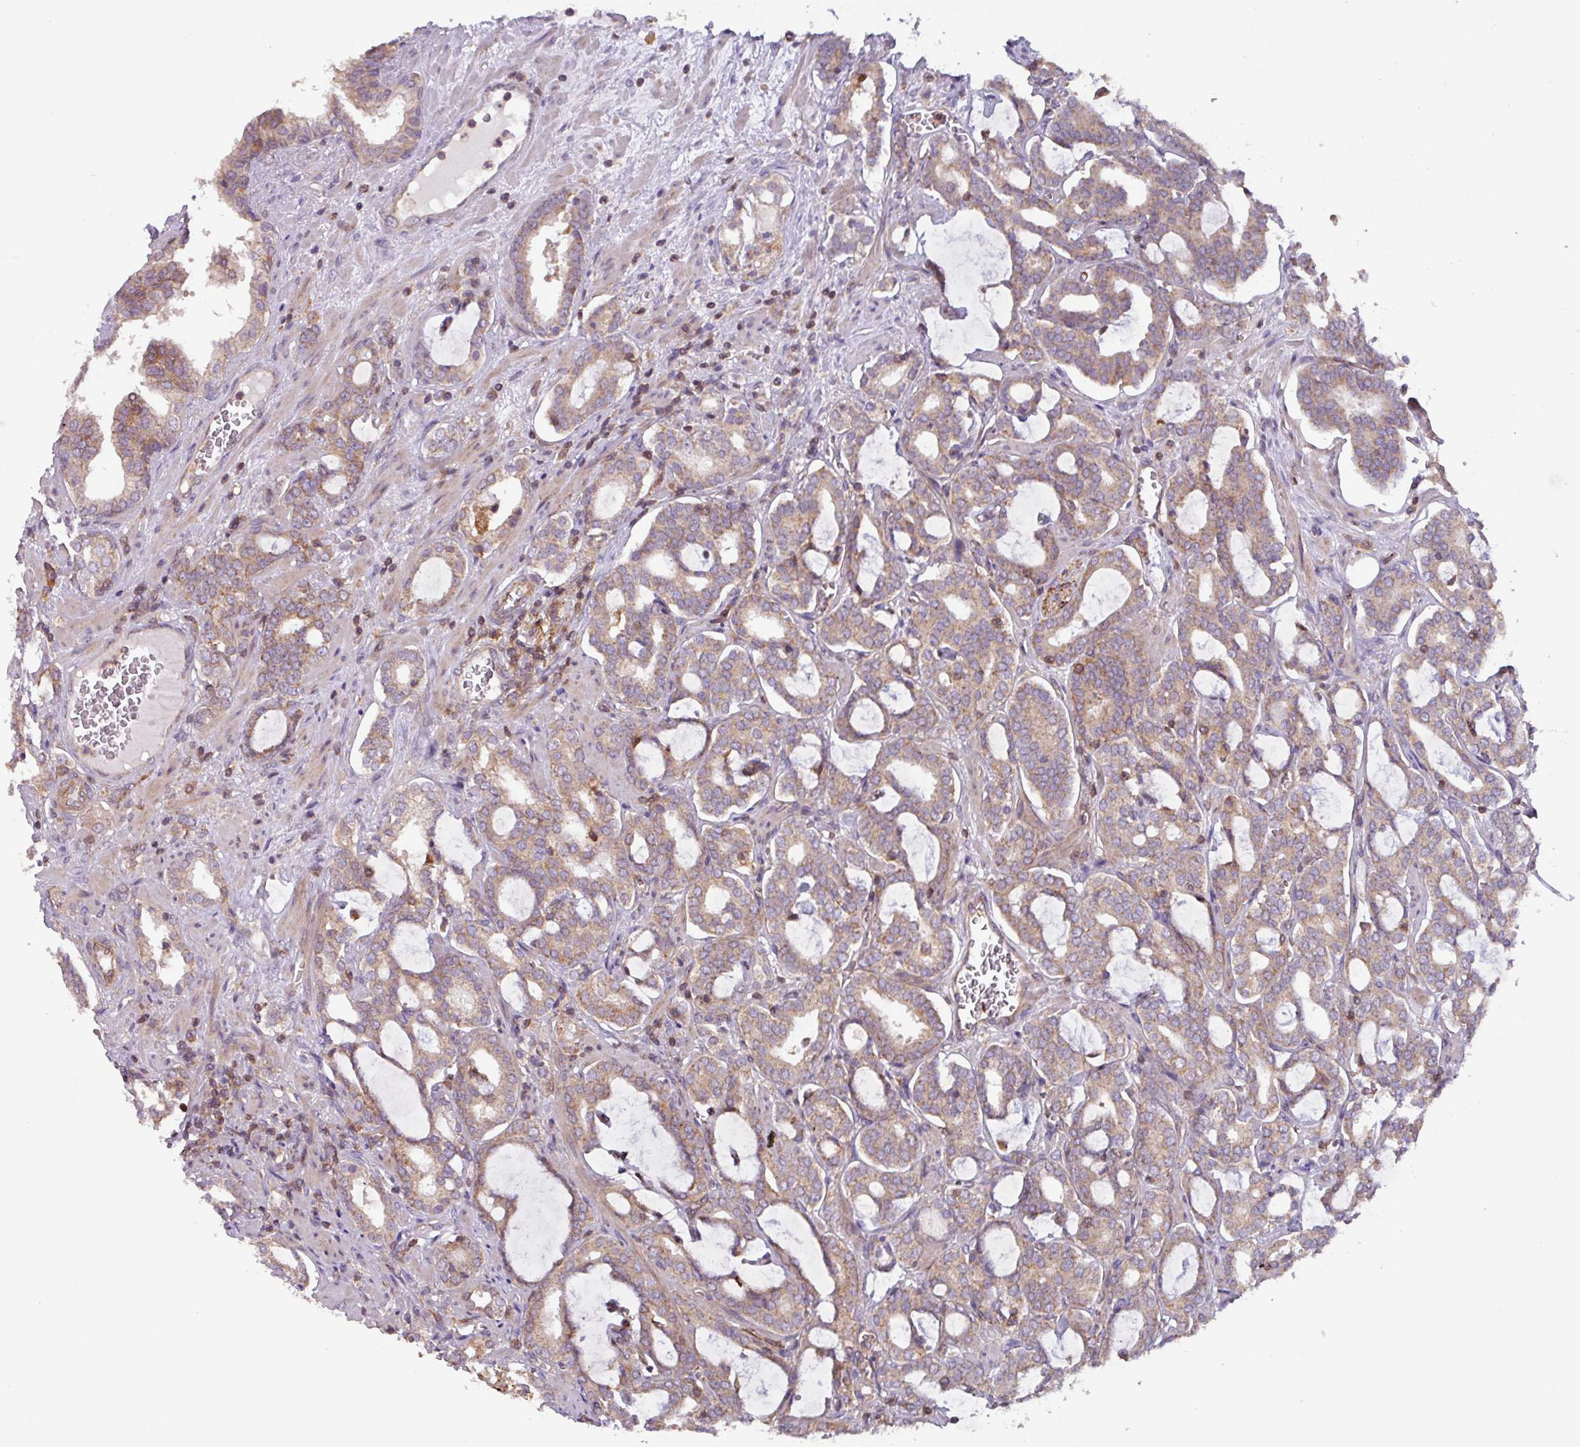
{"staining": {"intensity": "weak", "quantity": ">75%", "location": "cytoplasmic/membranous"}, "tissue": "prostate cancer", "cell_type": "Tumor cells", "image_type": "cancer", "snomed": [{"axis": "morphology", "description": "Adenocarcinoma, High grade"}, {"axis": "topography", "description": "Prostate and seminal vesicle, NOS"}], "caption": "The immunohistochemical stain highlights weak cytoplasmic/membranous positivity in tumor cells of prostate cancer (adenocarcinoma (high-grade)) tissue.", "gene": "PLEKHD1", "patient": {"sex": "male", "age": 67}}